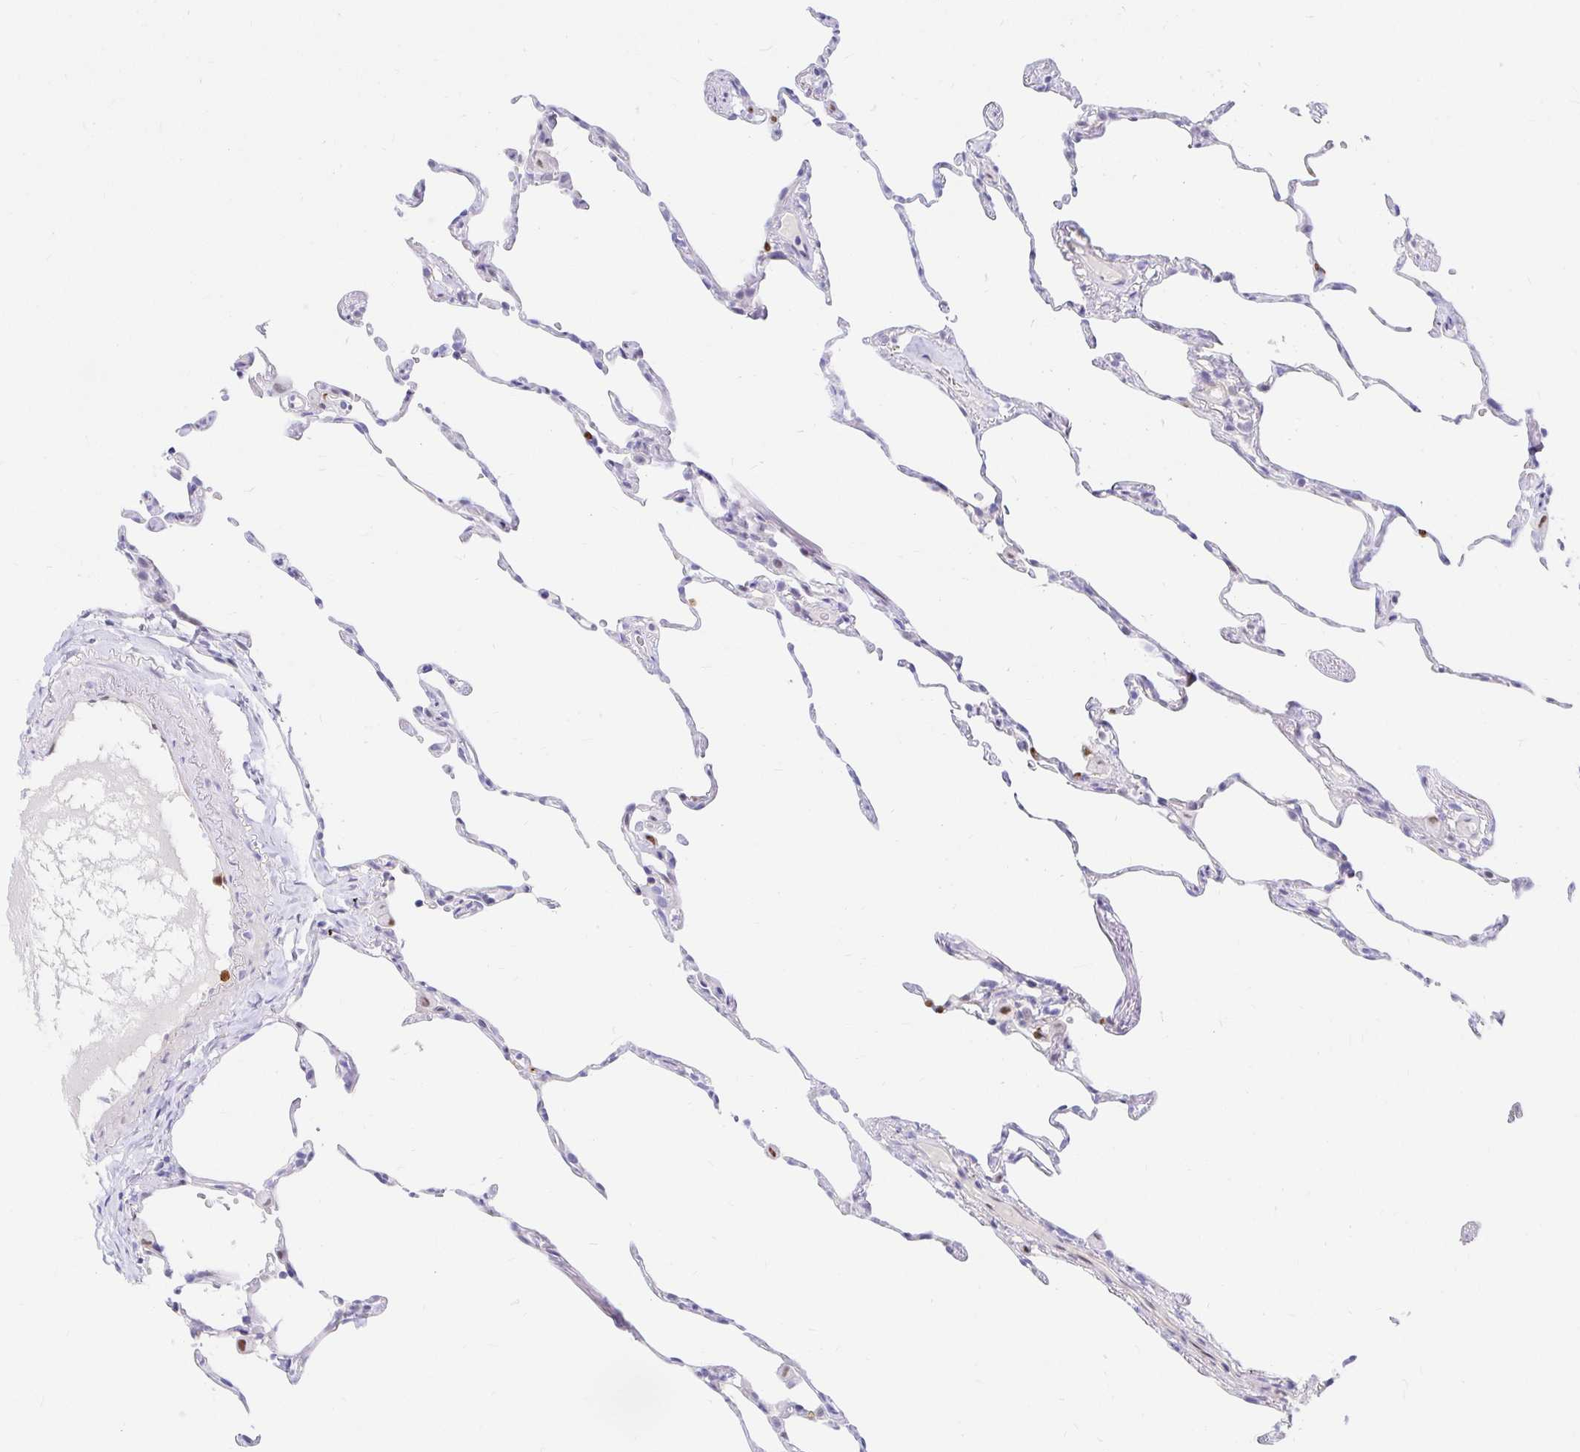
{"staining": {"intensity": "moderate", "quantity": "<25%", "location": "nuclear"}, "tissue": "lung", "cell_type": "Alveolar cells", "image_type": "normal", "snomed": [{"axis": "morphology", "description": "Normal tissue, NOS"}, {"axis": "topography", "description": "Lung"}], "caption": "Protein staining displays moderate nuclear staining in about <25% of alveolar cells in benign lung.", "gene": "HINFP", "patient": {"sex": "female", "age": 57}}